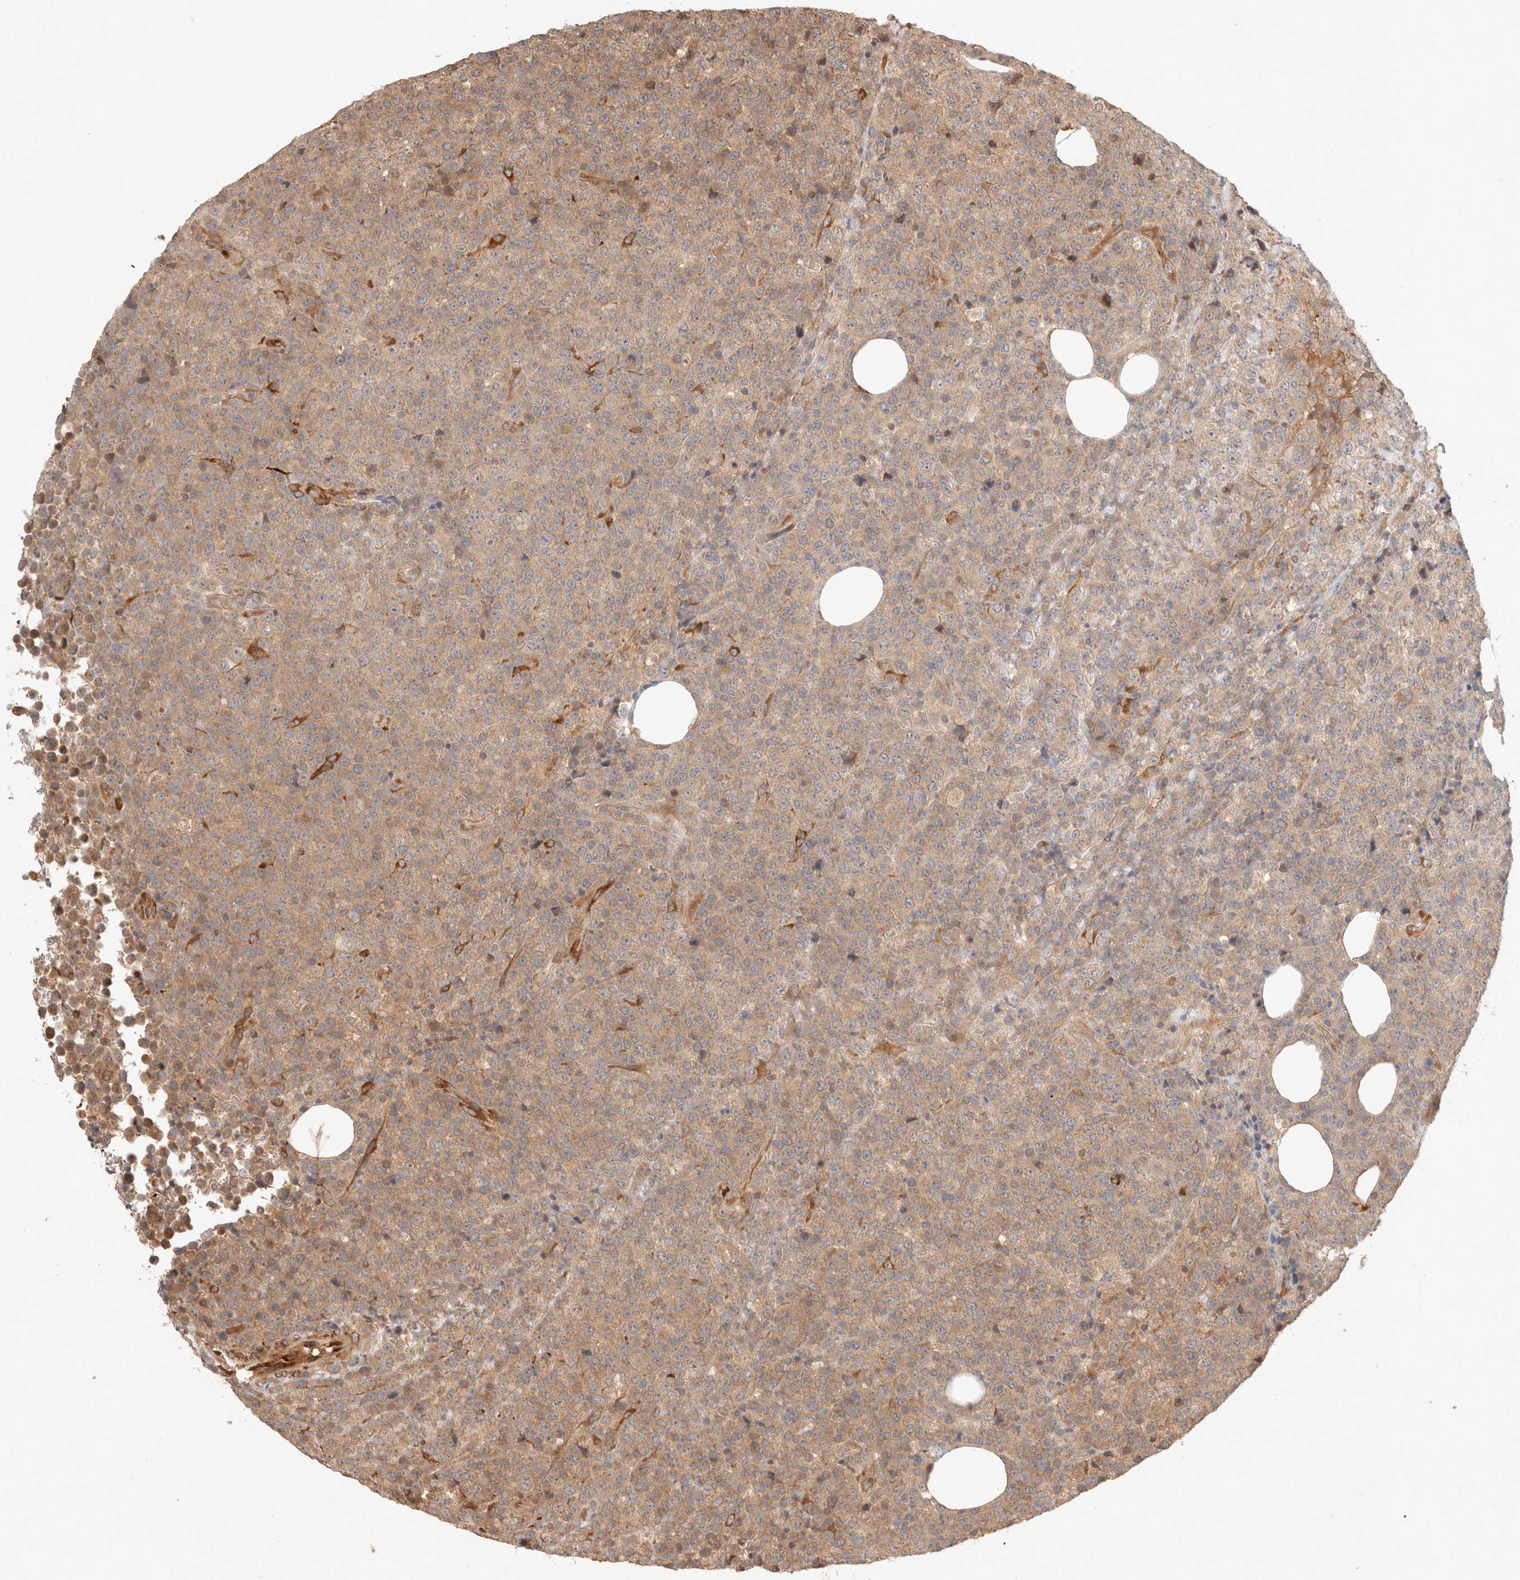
{"staining": {"intensity": "weak", "quantity": ">75%", "location": "cytoplasmic/membranous"}, "tissue": "lymphoma", "cell_type": "Tumor cells", "image_type": "cancer", "snomed": [{"axis": "morphology", "description": "Malignant lymphoma, non-Hodgkin's type, High grade"}, {"axis": "topography", "description": "Lymph node"}], "caption": "Immunohistochemistry (IHC) histopathology image of human high-grade malignant lymphoma, non-Hodgkin's type stained for a protein (brown), which displays low levels of weak cytoplasmic/membranous staining in approximately >75% of tumor cells.", "gene": "KLHL20", "patient": {"sex": "male", "age": 13}}